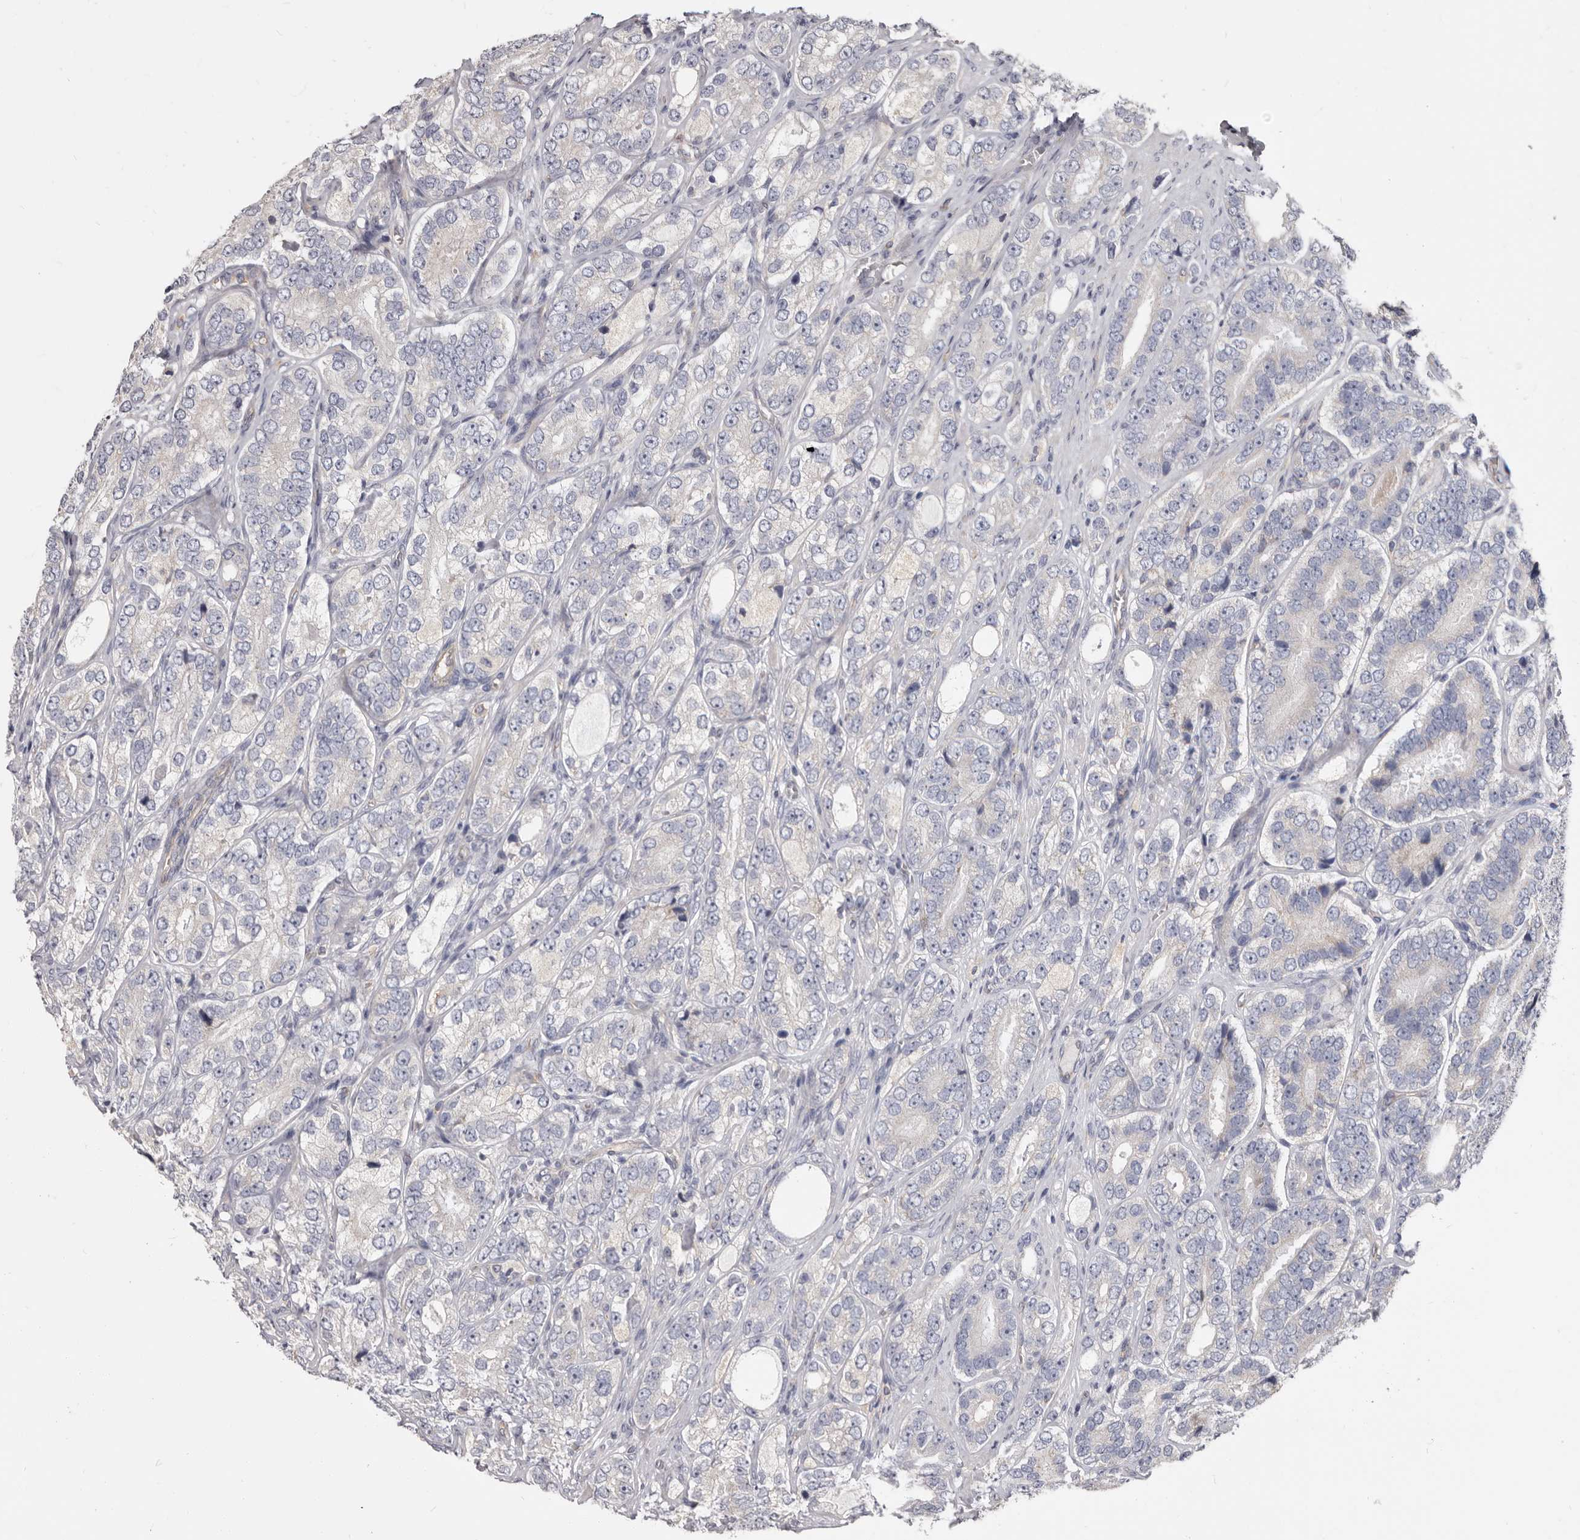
{"staining": {"intensity": "negative", "quantity": "none", "location": "none"}, "tissue": "prostate cancer", "cell_type": "Tumor cells", "image_type": "cancer", "snomed": [{"axis": "morphology", "description": "Adenocarcinoma, High grade"}, {"axis": "topography", "description": "Prostate"}], "caption": "Photomicrograph shows no protein staining in tumor cells of high-grade adenocarcinoma (prostate) tissue. (DAB immunohistochemistry (IHC) visualized using brightfield microscopy, high magnification).", "gene": "FMO2", "patient": {"sex": "male", "age": 56}}